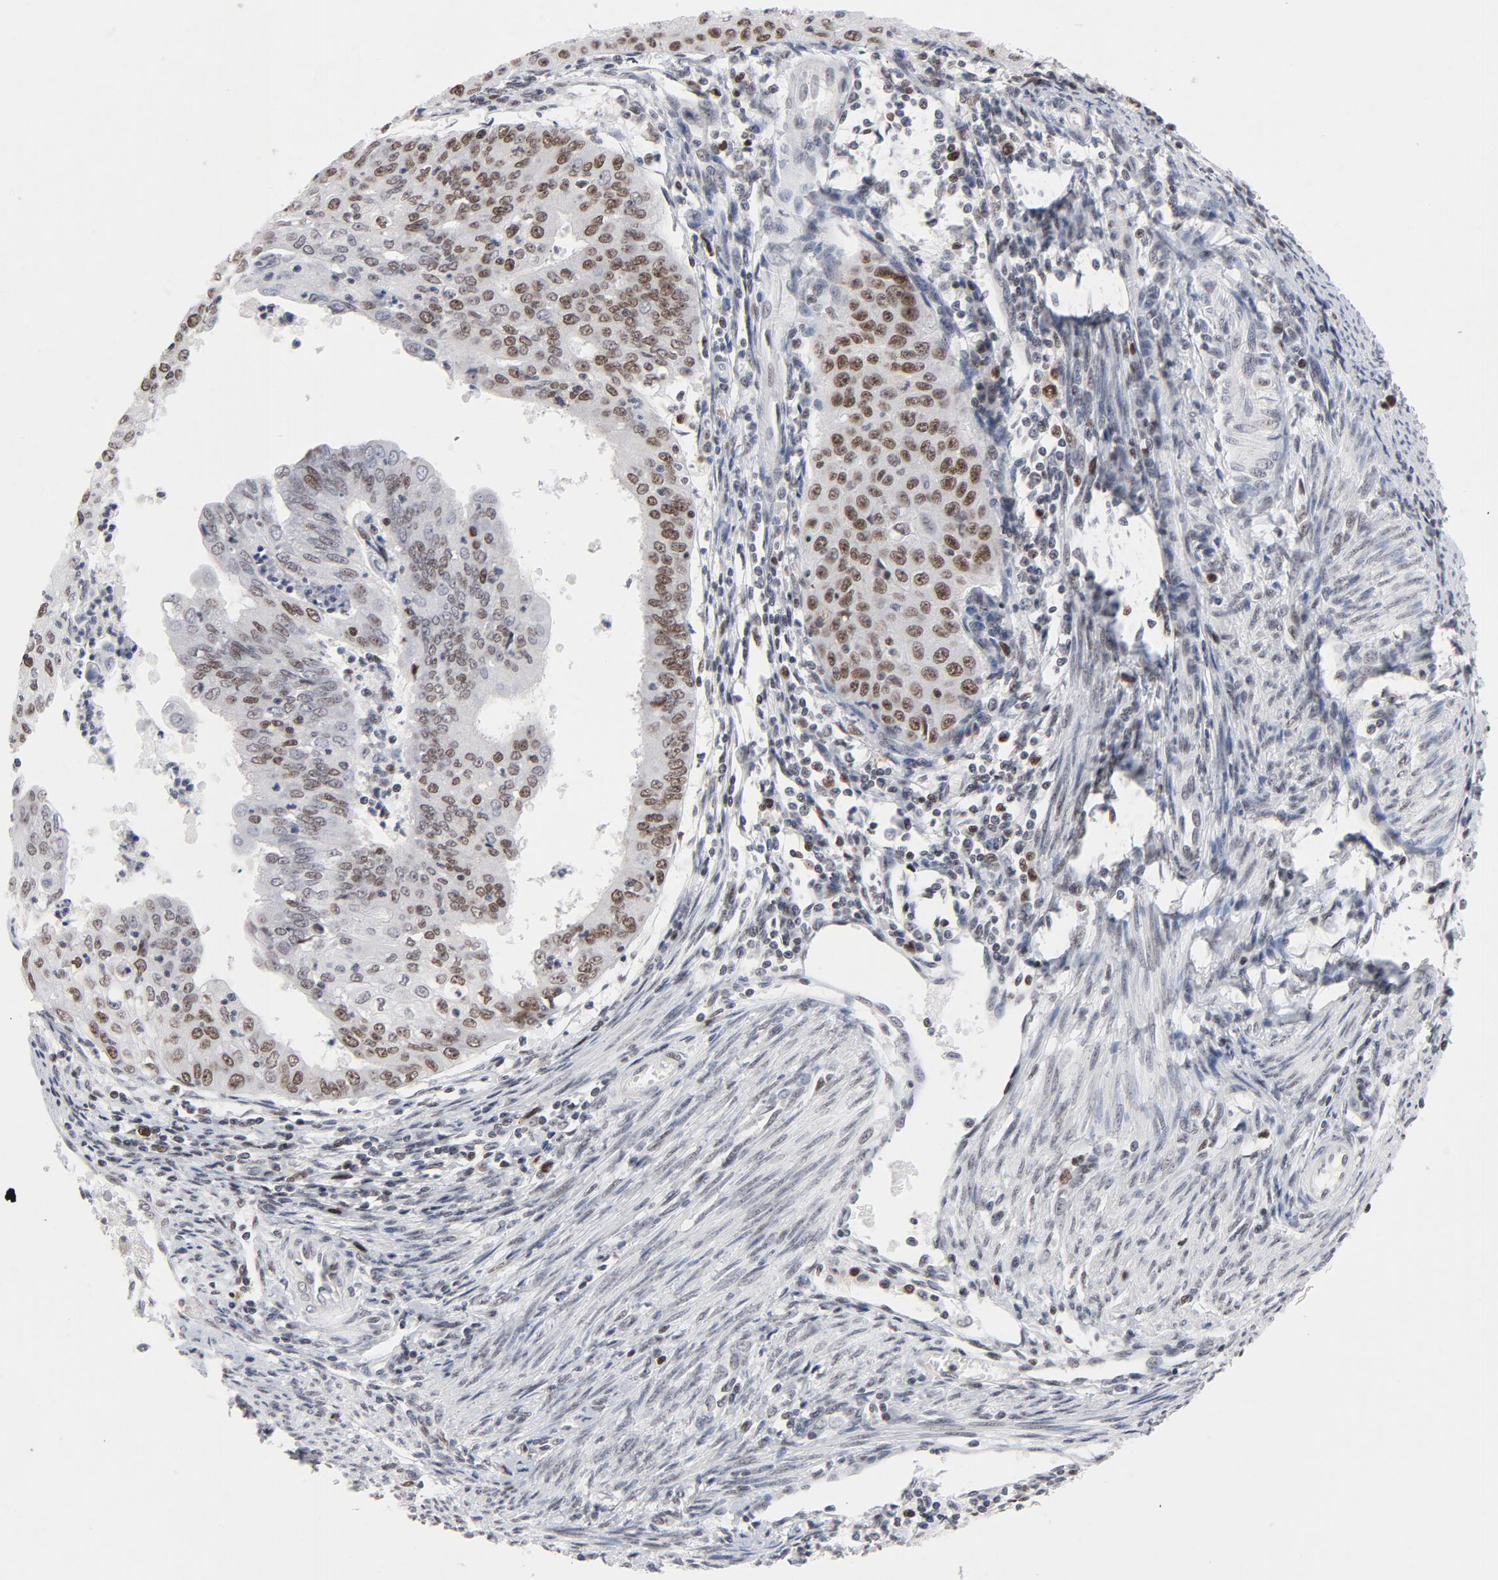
{"staining": {"intensity": "weak", "quantity": "<25%", "location": "nuclear"}, "tissue": "endometrial cancer", "cell_type": "Tumor cells", "image_type": "cancer", "snomed": [{"axis": "morphology", "description": "Adenocarcinoma, NOS"}, {"axis": "topography", "description": "Endometrium"}], "caption": "Endometrial cancer stained for a protein using immunohistochemistry (IHC) displays no staining tumor cells.", "gene": "RFC4", "patient": {"sex": "female", "age": 79}}